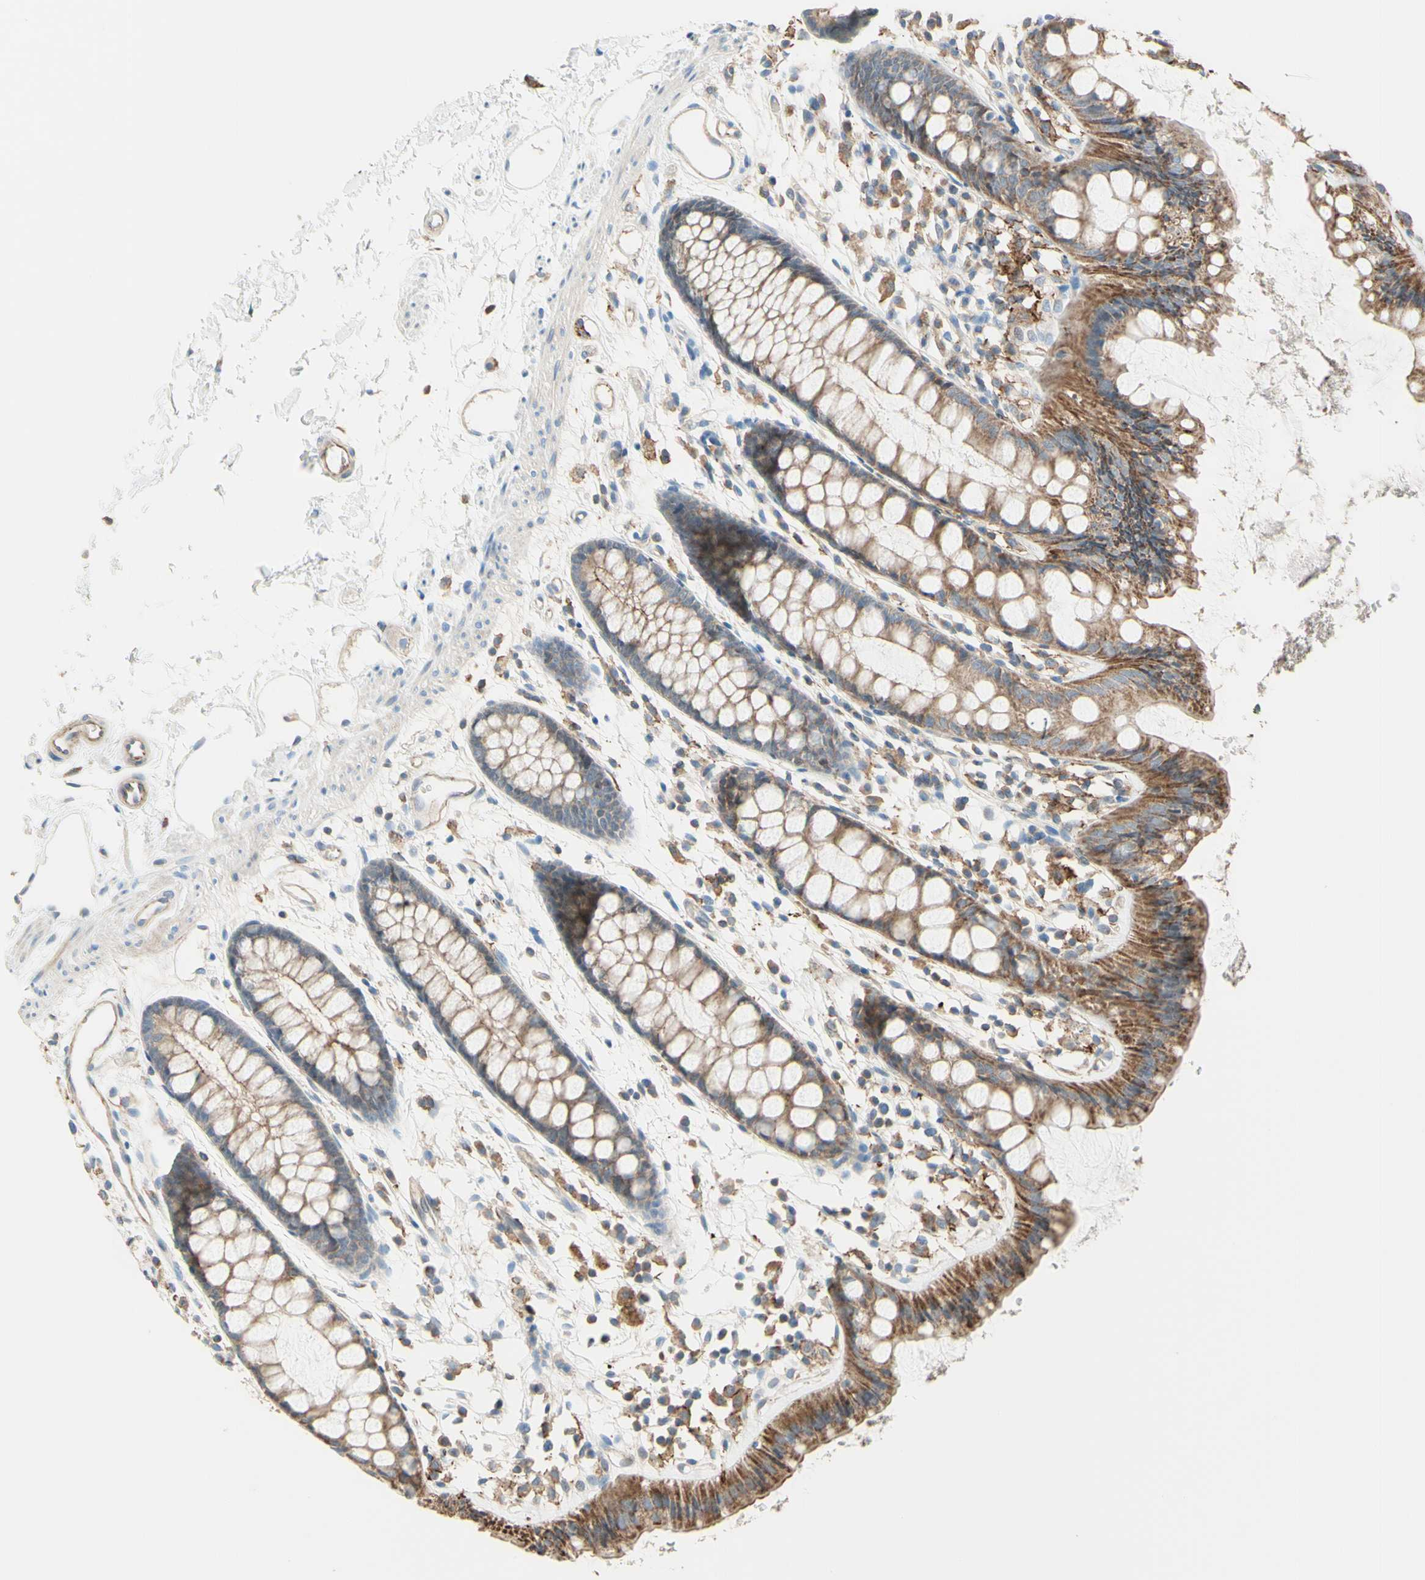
{"staining": {"intensity": "moderate", "quantity": ">75%", "location": "cytoplasmic/membranous"}, "tissue": "rectum", "cell_type": "Glandular cells", "image_type": "normal", "snomed": [{"axis": "morphology", "description": "Normal tissue, NOS"}, {"axis": "topography", "description": "Rectum"}], "caption": "The histopathology image displays immunohistochemical staining of benign rectum. There is moderate cytoplasmic/membranous staining is identified in about >75% of glandular cells.", "gene": "SEMA4C", "patient": {"sex": "female", "age": 66}}